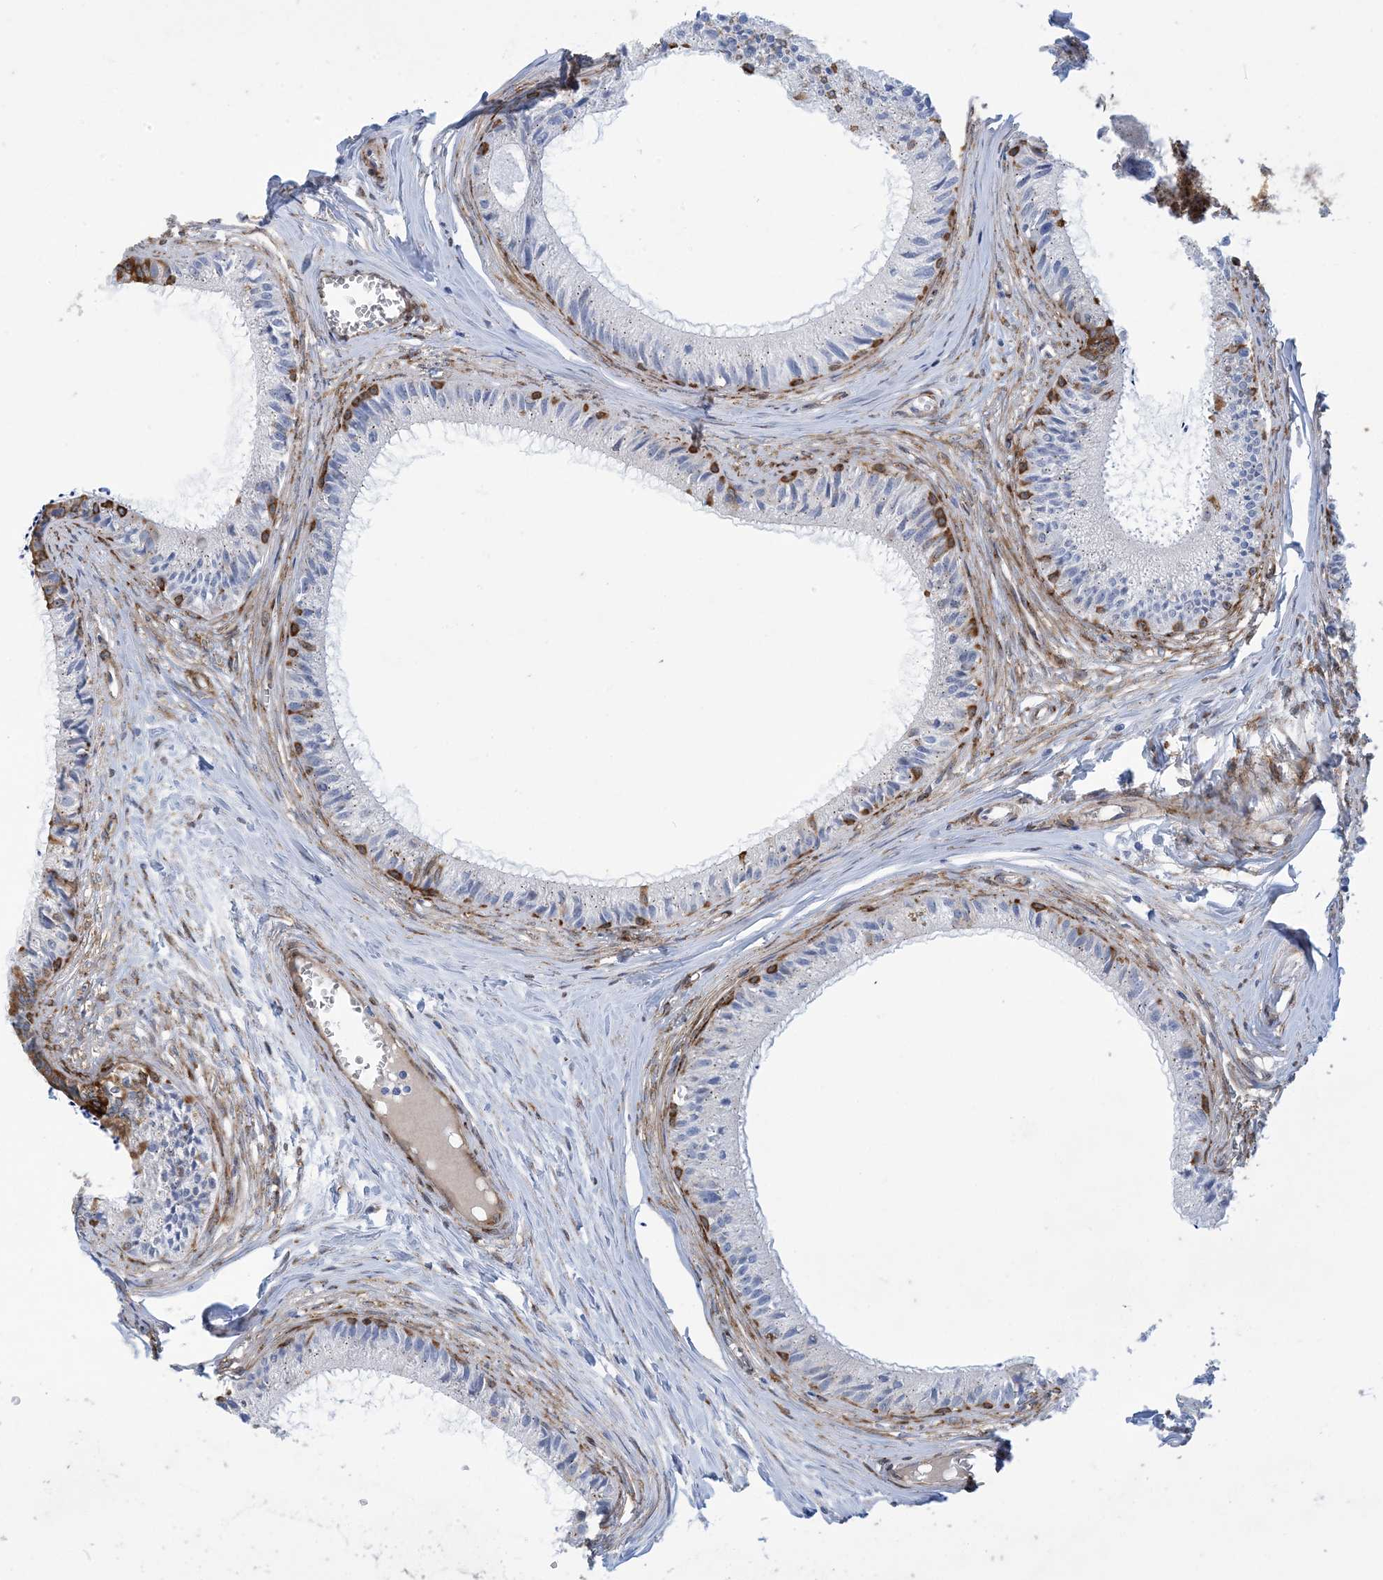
{"staining": {"intensity": "strong", "quantity": "<25%", "location": "cytoplasmic/membranous"}, "tissue": "epididymis", "cell_type": "Glandular cells", "image_type": "normal", "snomed": [{"axis": "morphology", "description": "Normal tissue, NOS"}, {"axis": "topography", "description": "Epididymis"}], "caption": "Immunohistochemical staining of unremarkable epididymis exhibits medium levels of strong cytoplasmic/membranous positivity in approximately <25% of glandular cells. Using DAB (brown) and hematoxylin (blue) stains, captured at high magnification using brightfield microscopy.", "gene": "RBMS3", "patient": {"sex": "male", "age": 36}}